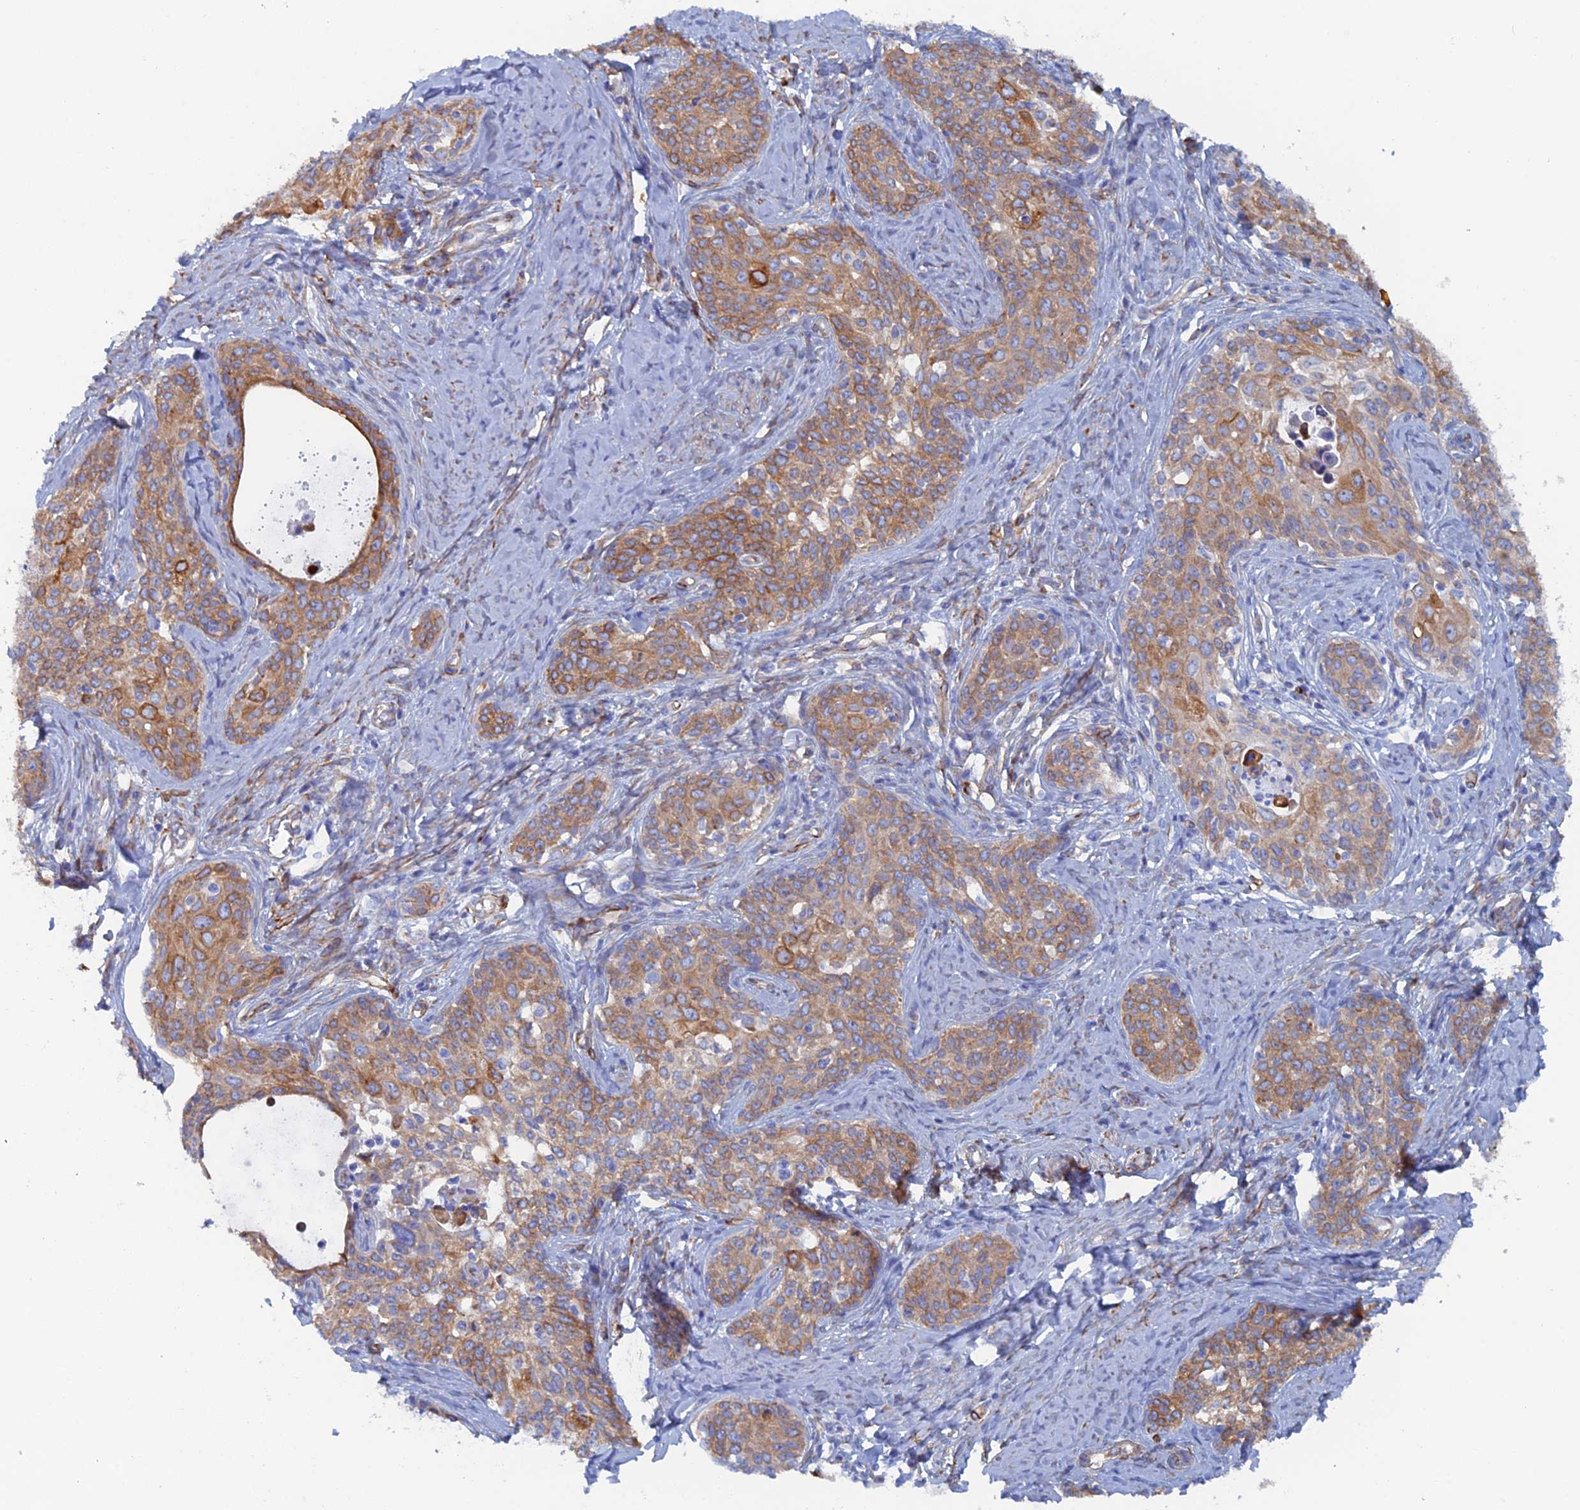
{"staining": {"intensity": "moderate", "quantity": ">75%", "location": "cytoplasmic/membranous"}, "tissue": "cervical cancer", "cell_type": "Tumor cells", "image_type": "cancer", "snomed": [{"axis": "morphology", "description": "Squamous cell carcinoma, NOS"}, {"axis": "morphology", "description": "Adenocarcinoma, NOS"}, {"axis": "topography", "description": "Cervix"}], "caption": "A histopathology image of human cervical adenocarcinoma stained for a protein shows moderate cytoplasmic/membranous brown staining in tumor cells. (Stains: DAB in brown, nuclei in blue, Microscopy: brightfield microscopy at high magnification).", "gene": "COG7", "patient": {"sex": "female", "age": 52}}